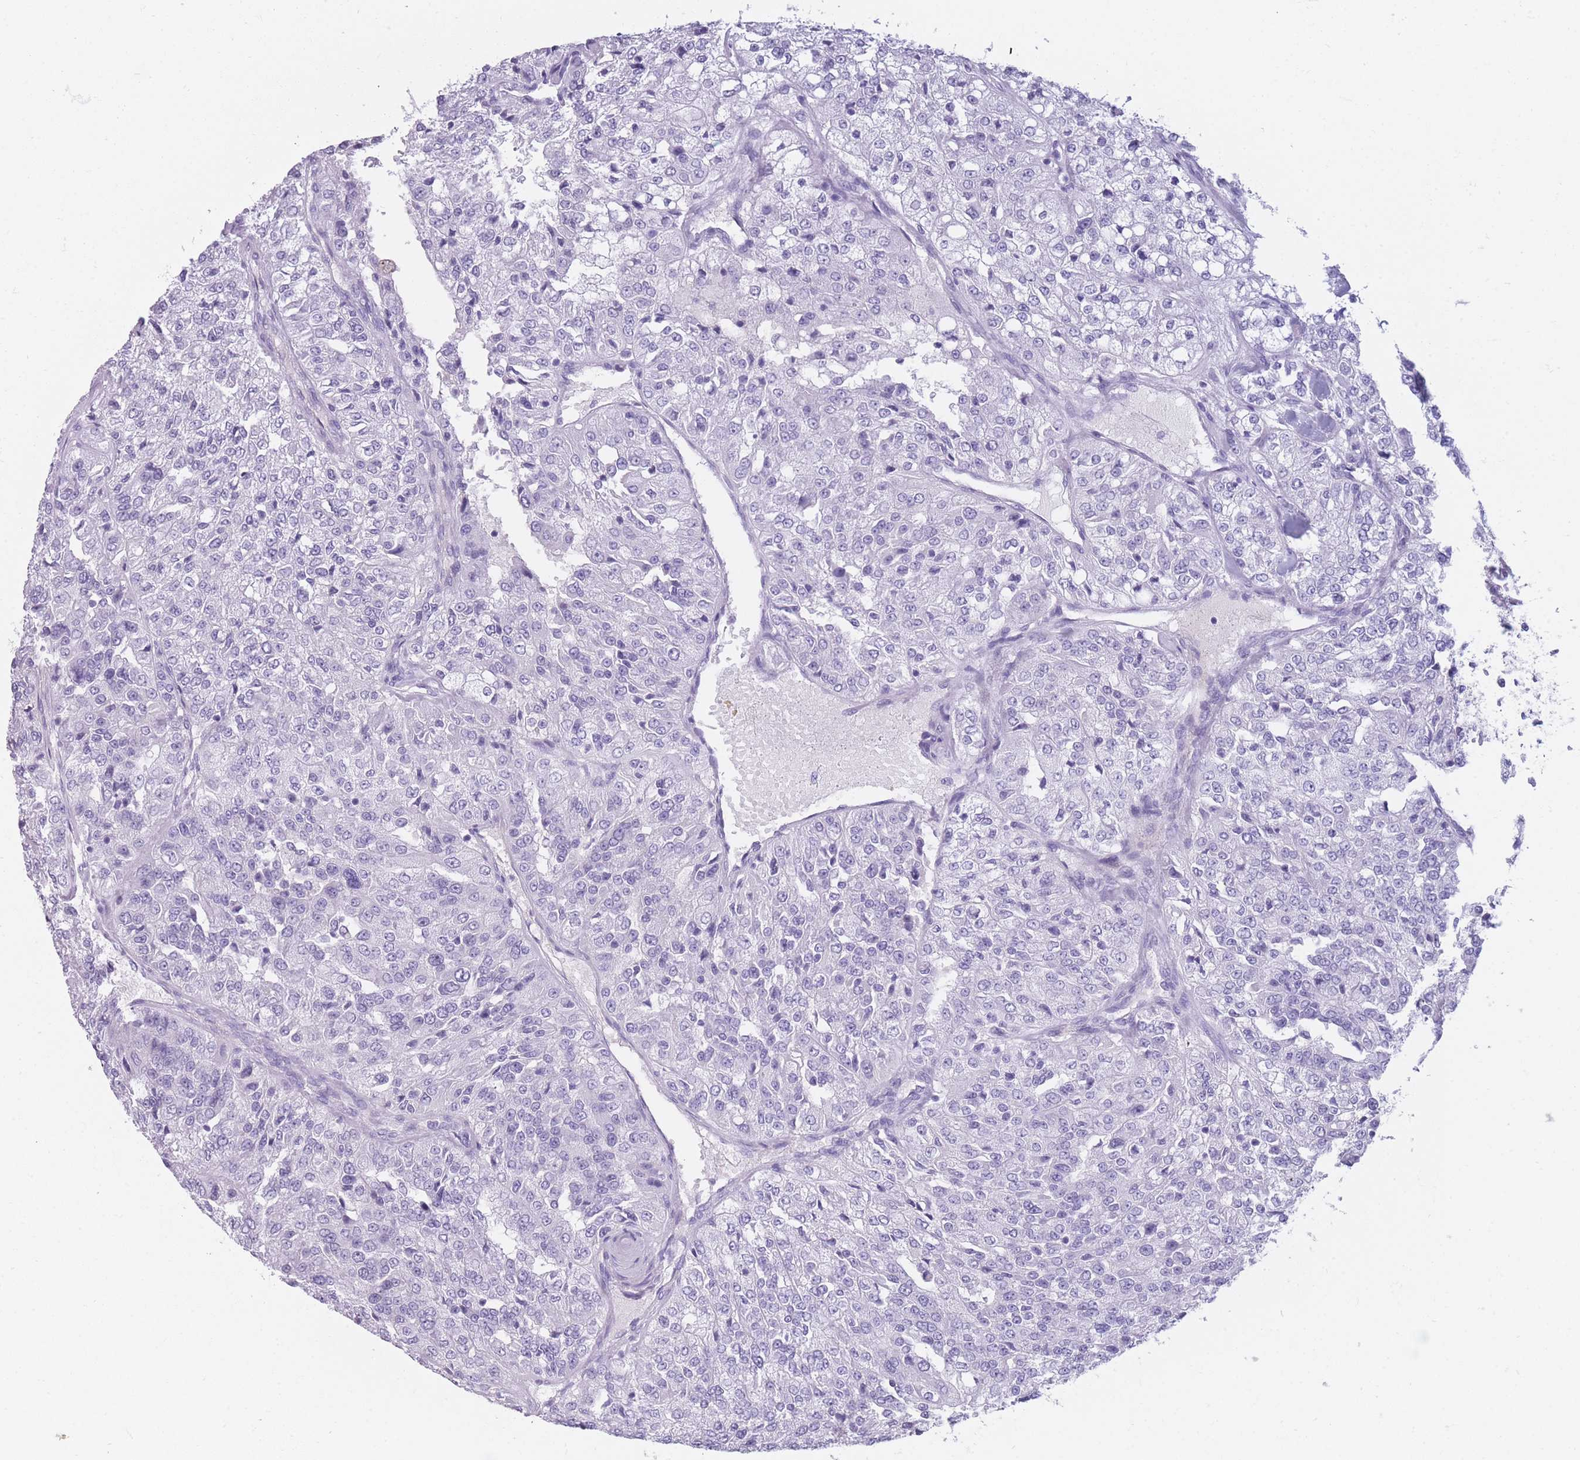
{"staining": {"intensity": "negative", "quantity": "none", "location": "none"}, "tissue": "renal cancer", "cell_type": "Tumor cells", "image_type": "cancer", "snomed": [{"axis": "morphology", "description": "Adenocarcinoma, NOS"}, {"axis": "topography", "description": "Kidney"}], "caption": "Renal cancer (adenocarcinoma) was stained to show a protein in brown. There is no significant staining in tumor cells.", "gene": "TNFSF11", "patient": {"sex": "female", "age": 63}}